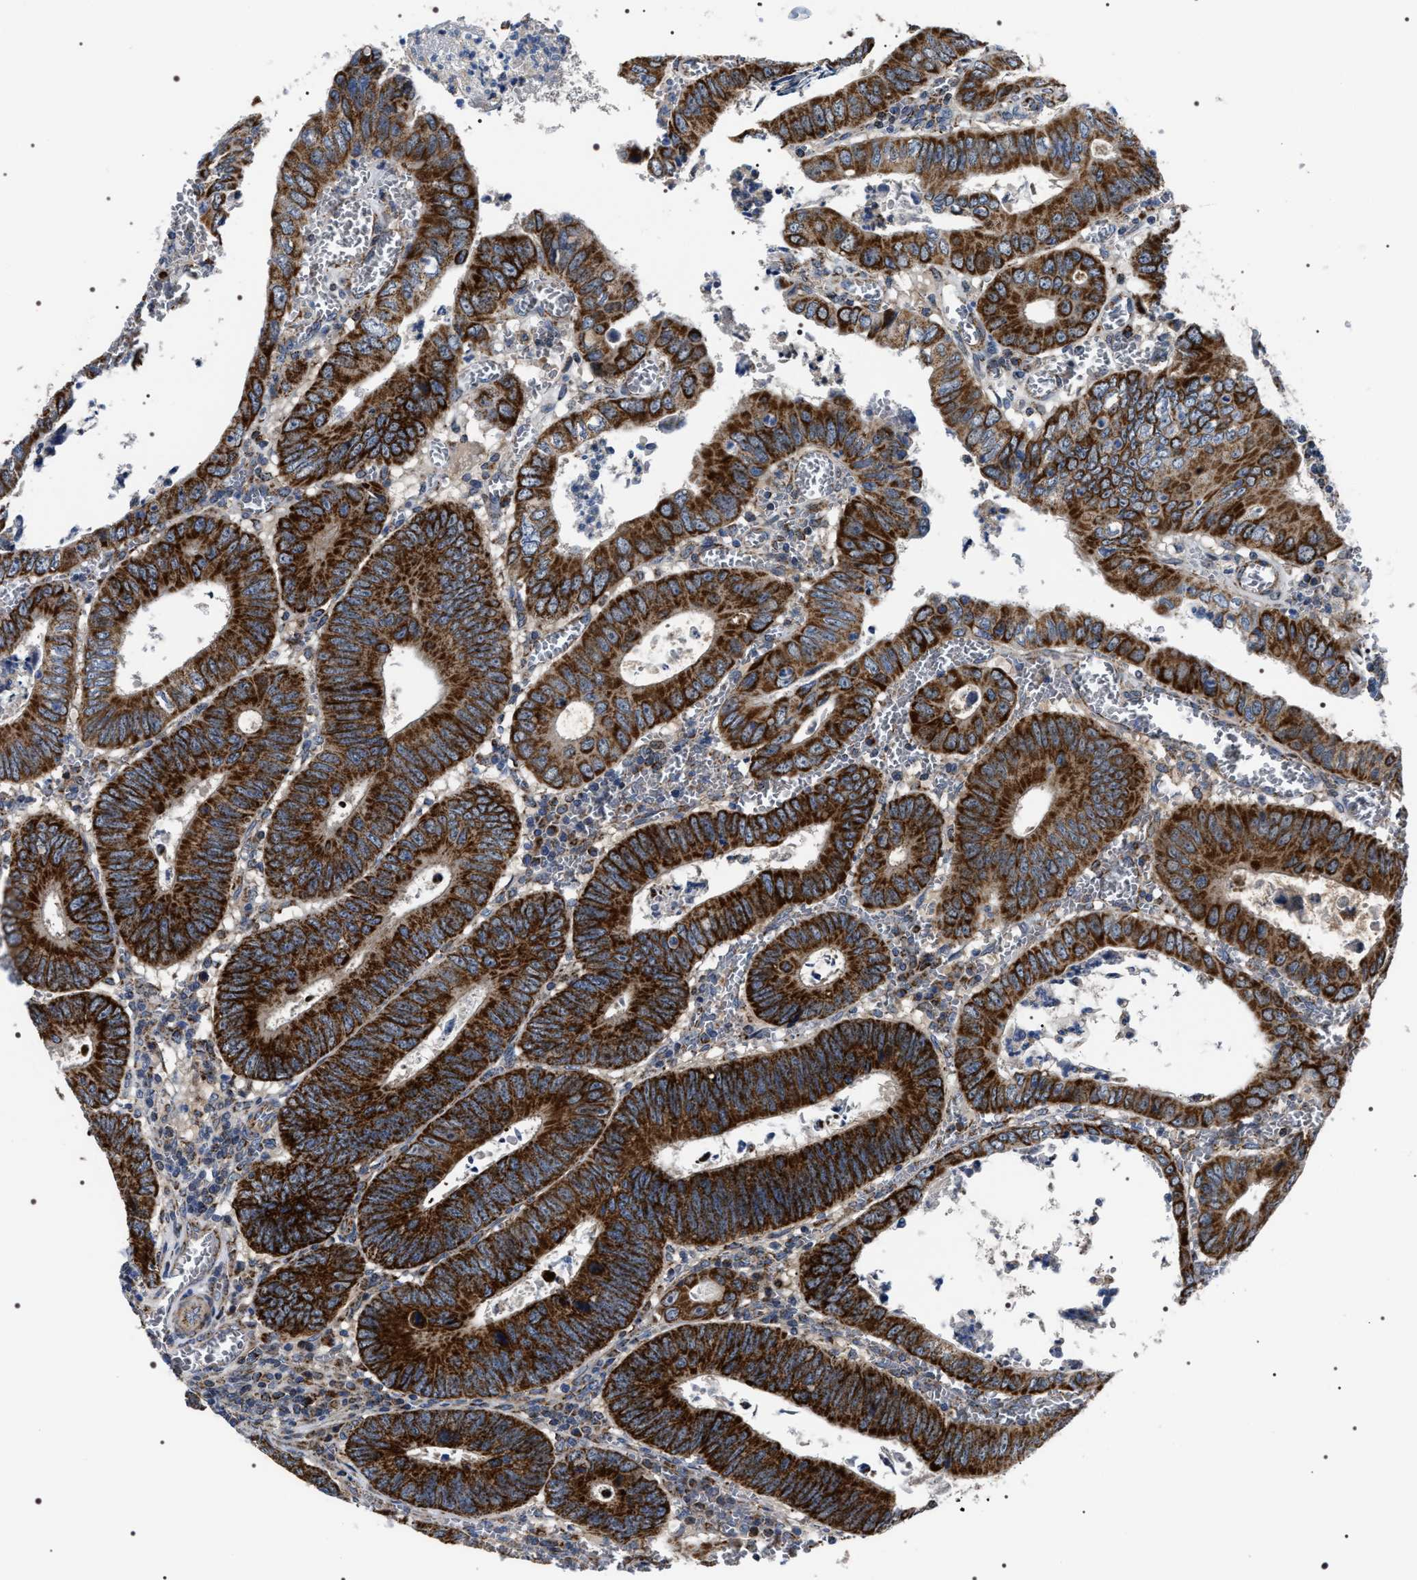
{"staining": {"intensity": "strong", "quantity": ">75%", "location": "cytoplasmic/membranous"}, "tissue": "colorectal cancer", "cell_type": "Tumor cells", "image_type": "cancer", "snomed": [{"axis": "morphology", "description": "Inflammation, NOS"}, {"axis": "morphology", "description": "Adenocarcinoma, NOS"}, {"axis": "topography", "description": "Colon"}], "caption": "IHC histopathology image of neoplastic tissue: human adenocarcinoma (colorectal) stained using immunohistochemistry (IHC) reveals high levels of strong protein expression localized specifically in the cytoplasmic/membranous of tumor cells, appearing as a cytoplasmic/membranous brown color.", "gene": "NTMT1", "patient": {"sex": "male", "age": 72}}